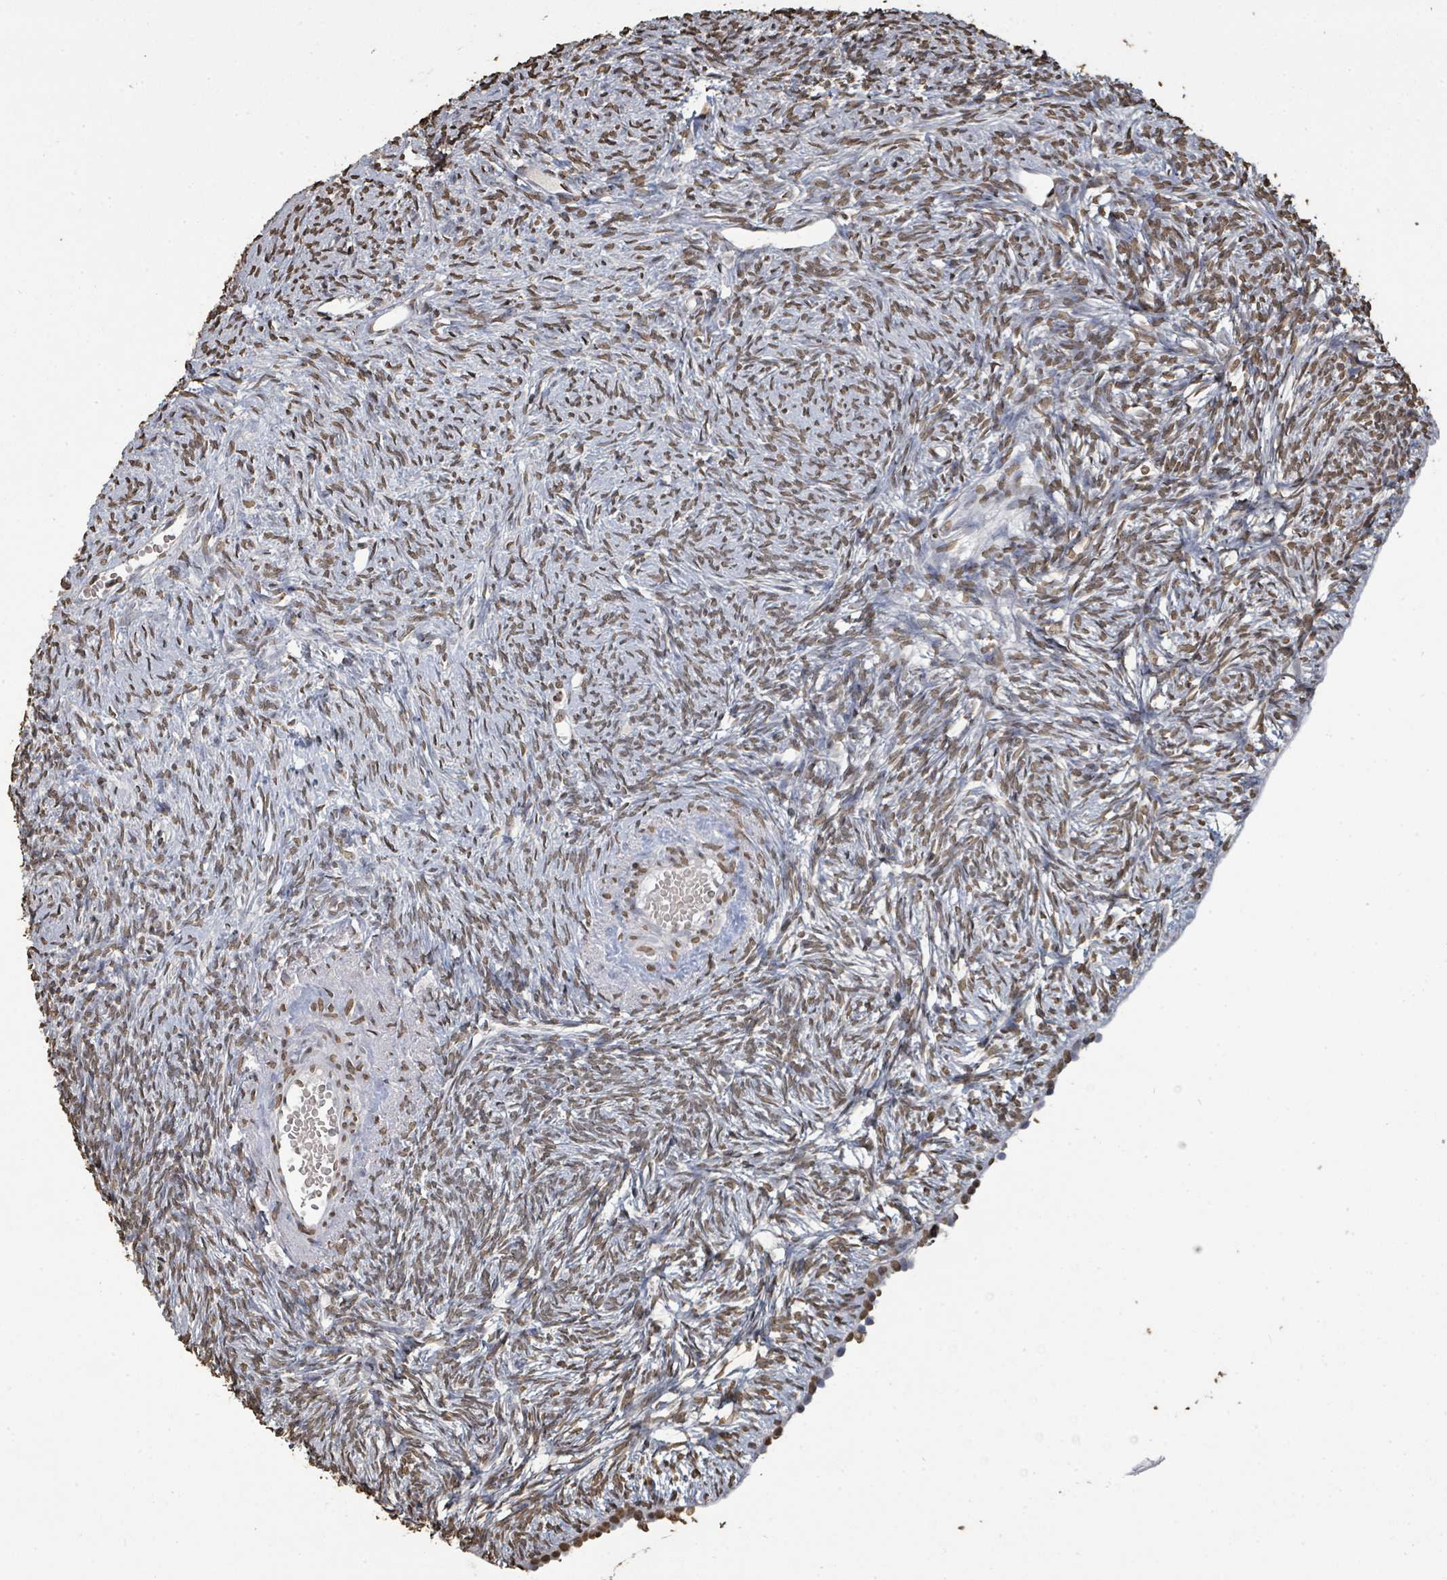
{"staining": {"intensity": "moderate", "quantity": "25%-75%", "location": "nuclear"}, "tissue": "ovary", "cell_type": "Ovarian stroma cells", "image_type": "normal", "snomed": [{"axis": "morphology", "description": "Normal tissue, NOS"}, {"axis": "topography", "description": "Ovary"}], "caption": "DAB immunohistochemical staining of benign ovary displays moderate nuclear protein positivity in about 25%-75% of ovarian stroma cells.", "gene": "MRPS12", "patient": {"sex": "female", "age": 51}}